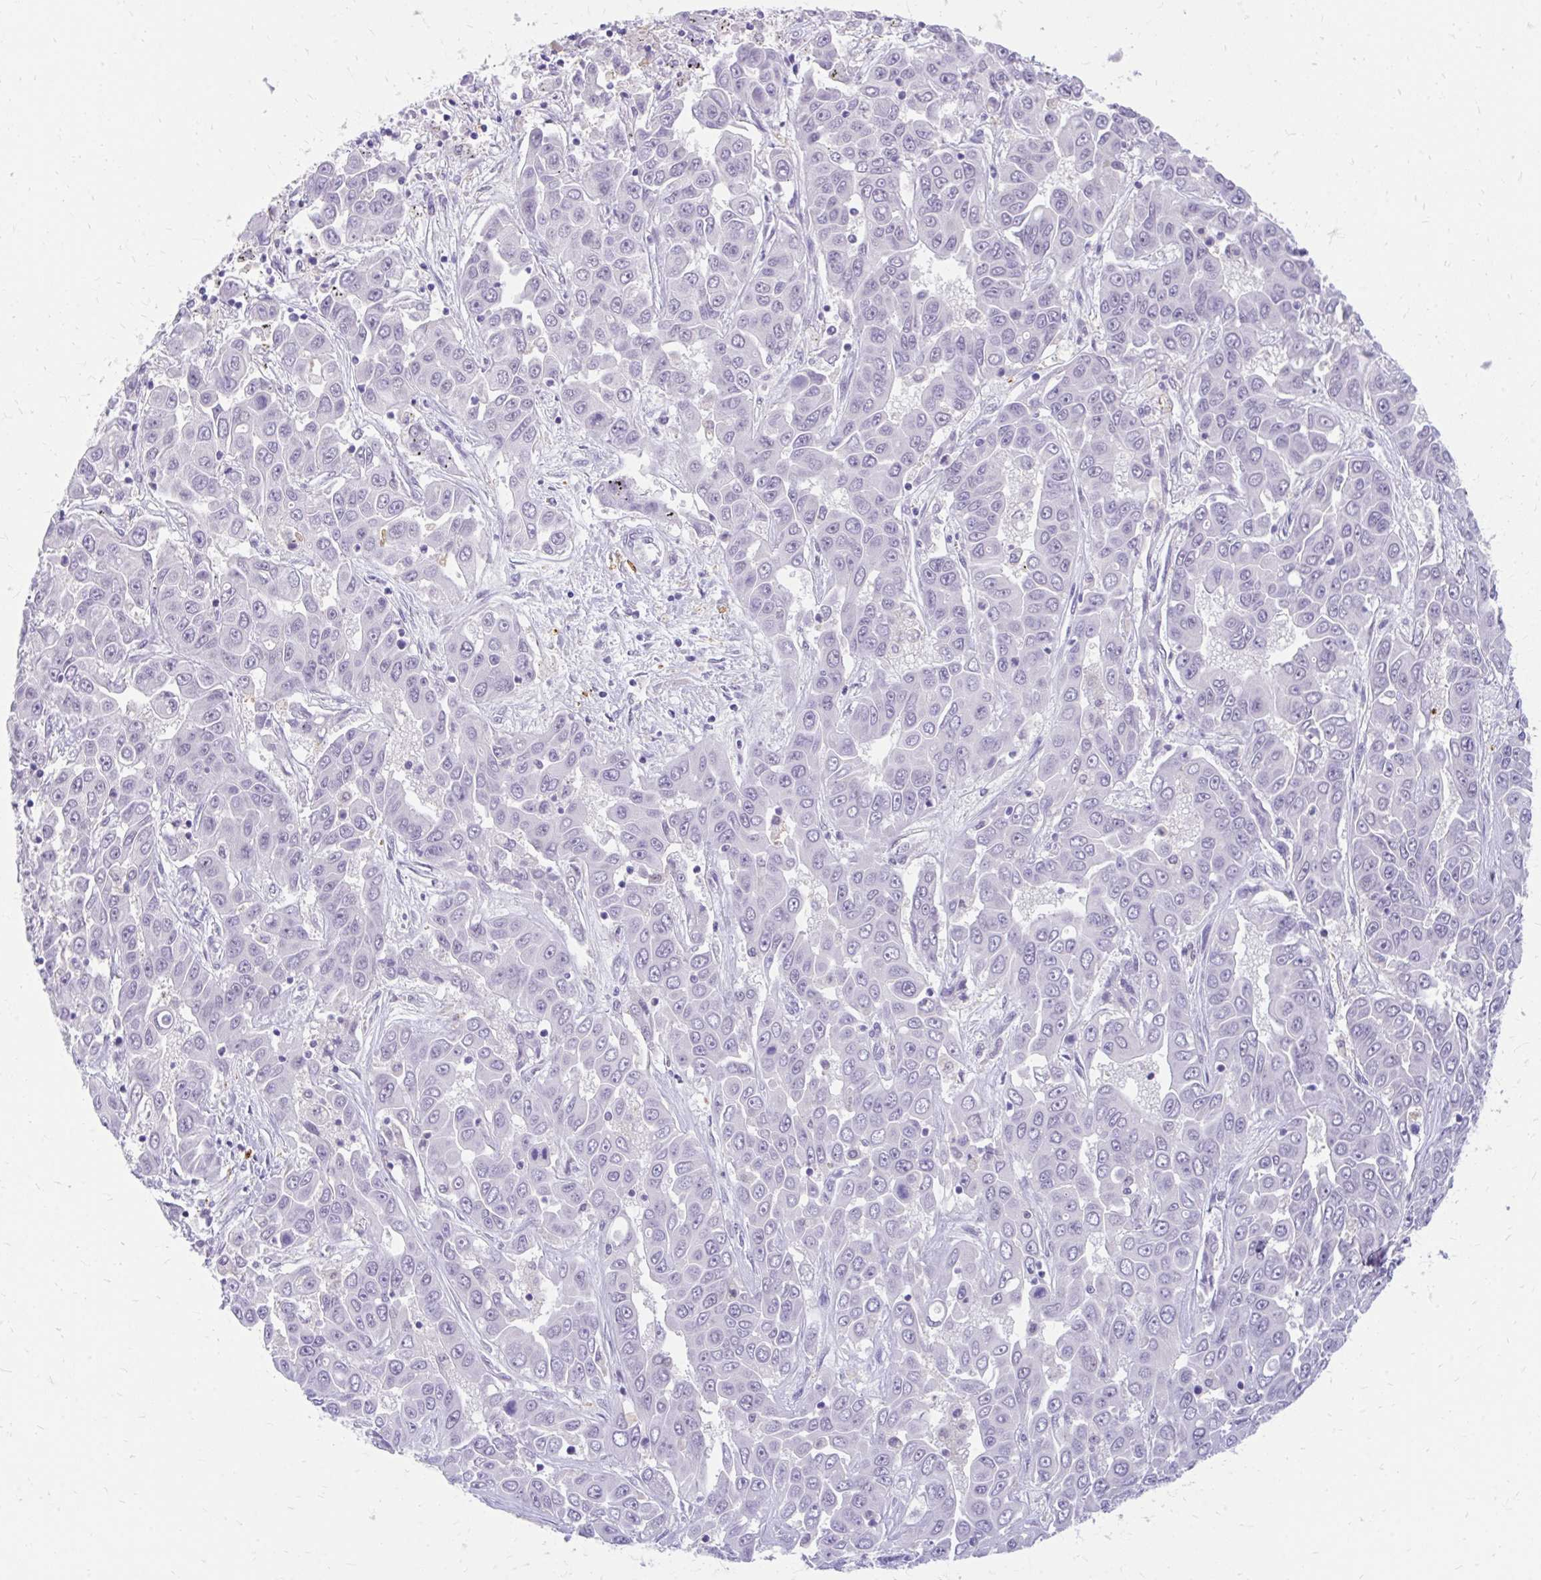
{"staining": {"intensity": "negative", "quantity": "none", "location": "none"}, "tissue": "liver cancer", "cell_type": "Tumor cells", "image_type": "cancer", "snomed": [{"axis": "morphology", "description": "Cholangiocarcinoma"}, {"axis": "topography", "description": "Liver"}], "caption": "Tumor cells show no significant protein positivity in cholangiocarcinoma (liver).", "gene": "GLB1L2", "patient": {"sex": "female", "age": 52}}